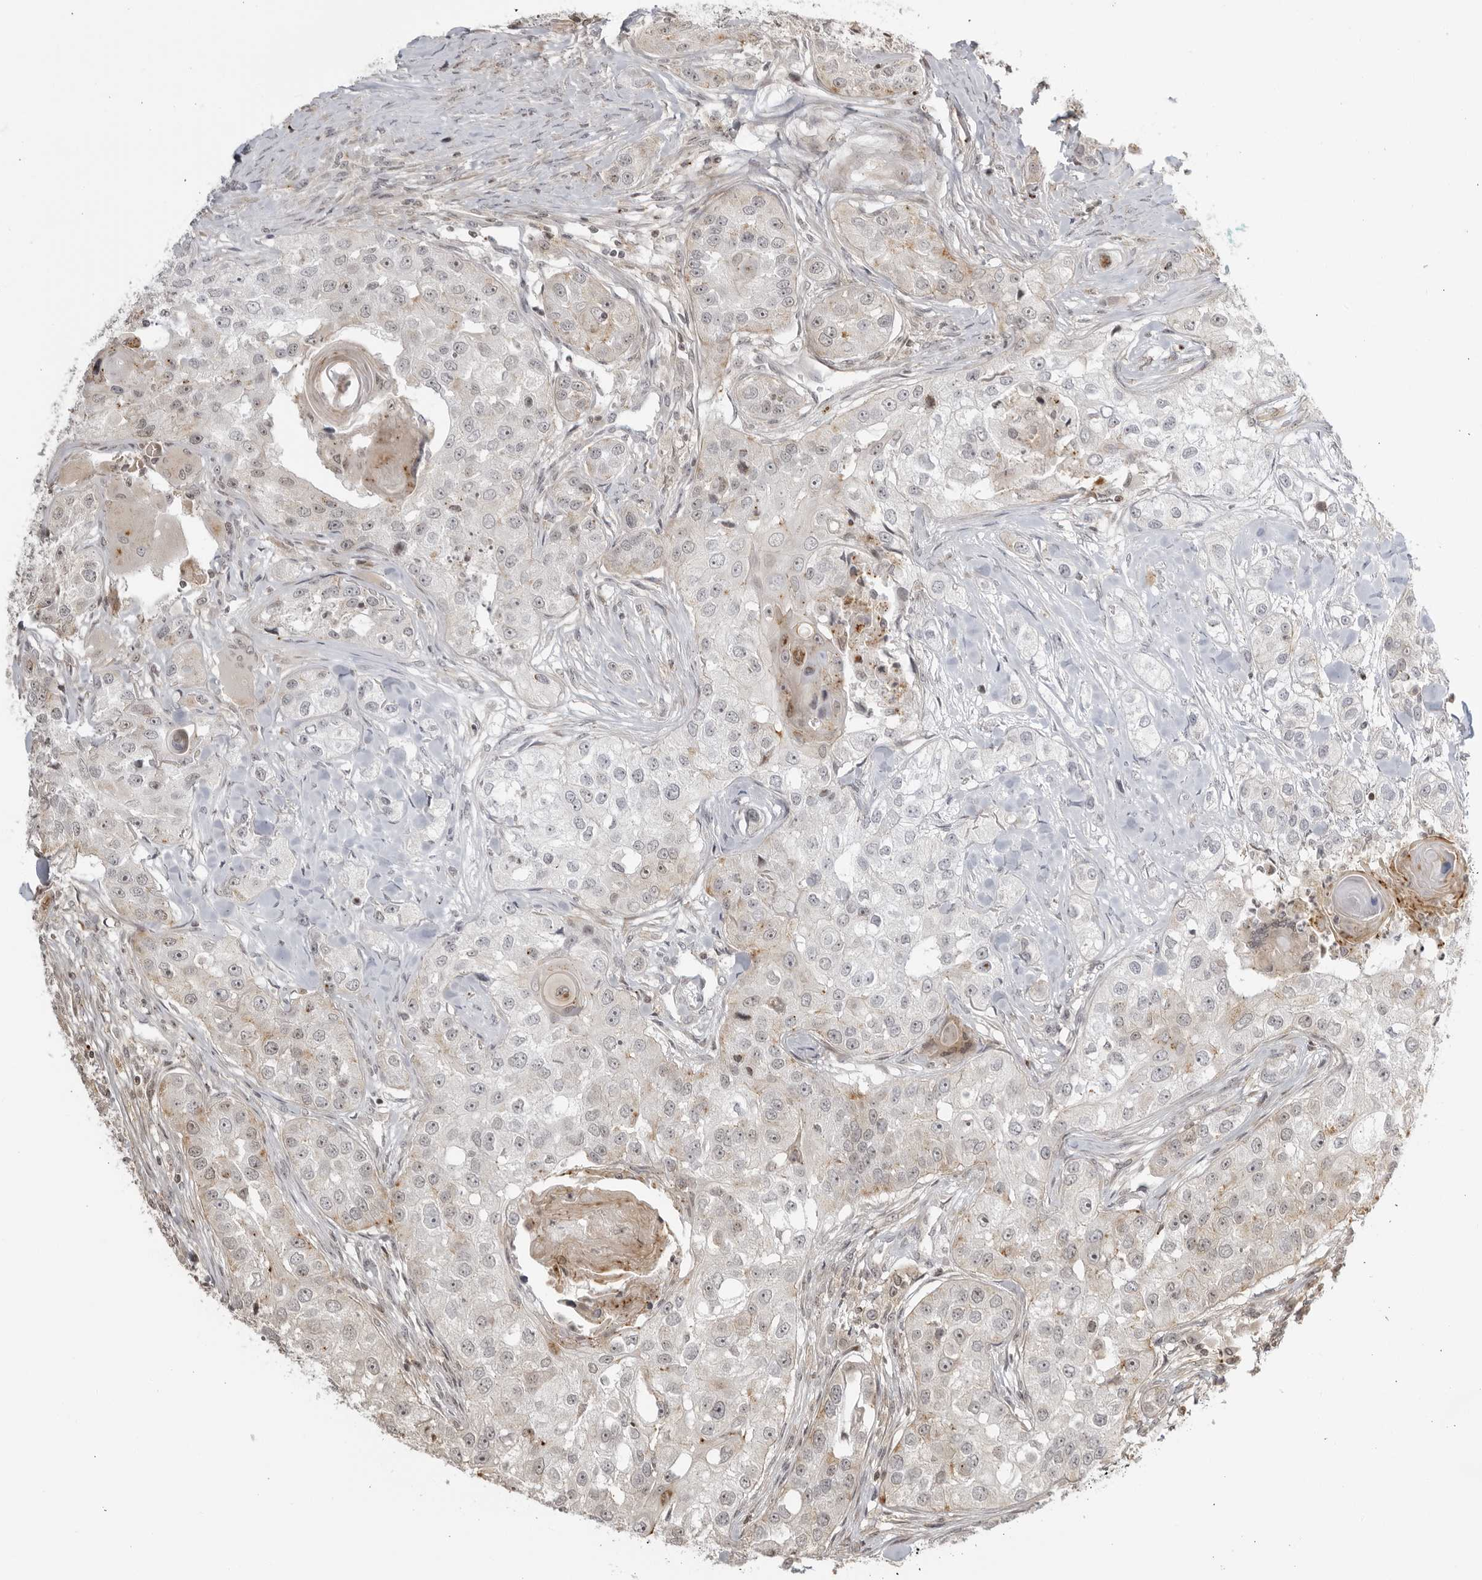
{"staining": {"intensity": "weak", "quantity": "<25%", "location": "cytoplasmic/membranous,nuclear"}, "tissue": "head and neck cancer", "cell_type": "Tumor cells", "image_type": "cancer", "snomed": [{"axis": "morphology", "description": "Normal tissue, NOS"}, {"axis": "morphology", "description": "Squamous cell carcinoma, NOS"}, {"axis": "topography", "description": "Skeletal muscle"}, {"axis": "topography", "description": "Head-Neck"}], "caption": "This is an immunohistochemistry image of human head and neck cancer. There is no positivity in tumor cells.", "gene": "TCF21", "patient": {"sex": "male", "age": 51}}